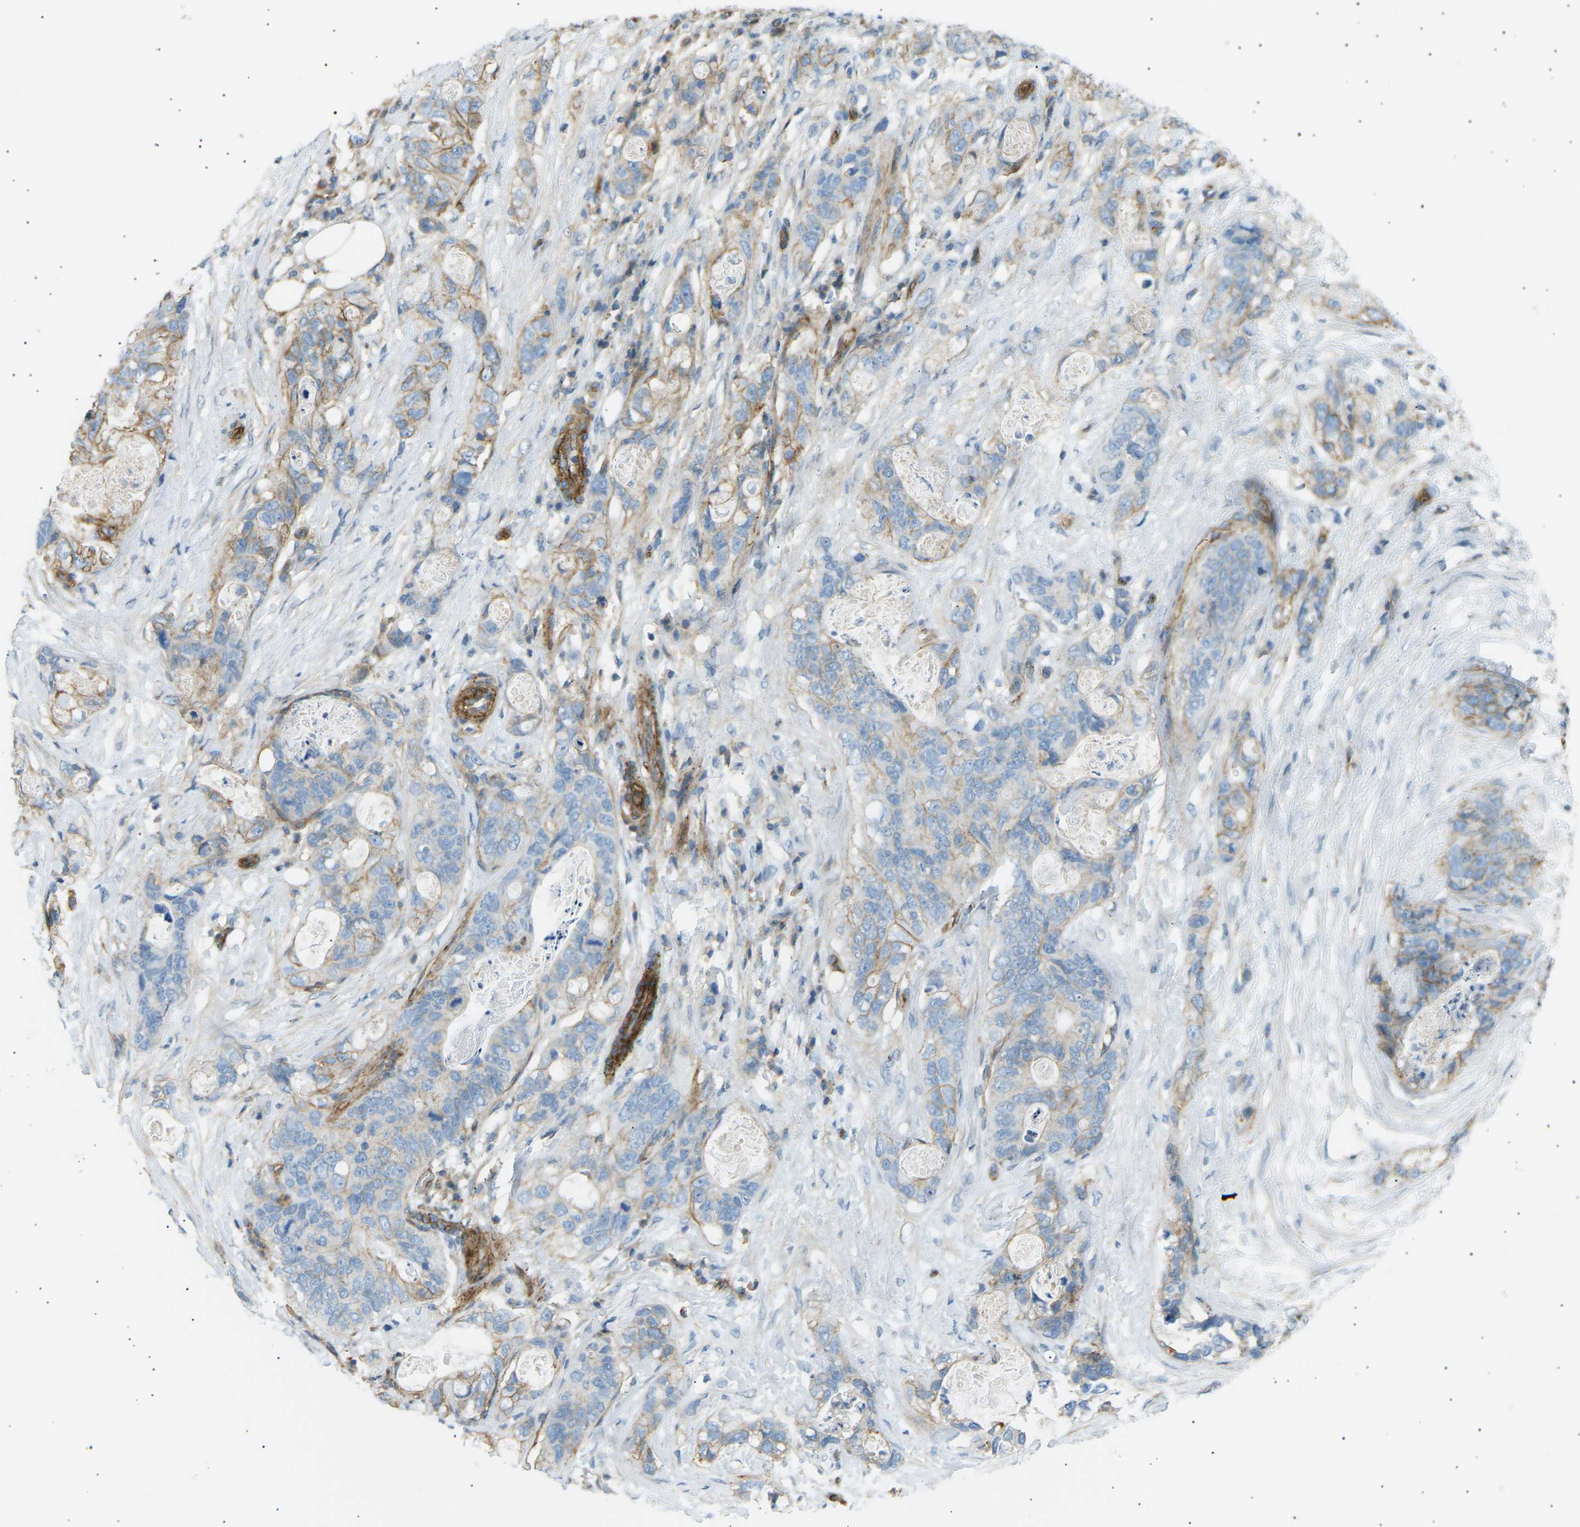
{"staining": {"intensity": "weak", "quantity": "<25%", "location": "cytoplasmic/membranous"}, "tissue": "stomach cancer", "cell_type": "Tumor cells", "image_type": "cancer", "snomed": [{"axis": "morphology", "description": "Adenocarcinoma, NOS"}, {"axis": "topography", "description": "Stomach"}], "caption": "A high-resolution micrograph shows IHC staining of adenocarcinoma (stomach), which exhibits no significant expression in tumor cells.", "gene": "ATP2B4", "patient": {"sex": "female", "age": 89}}